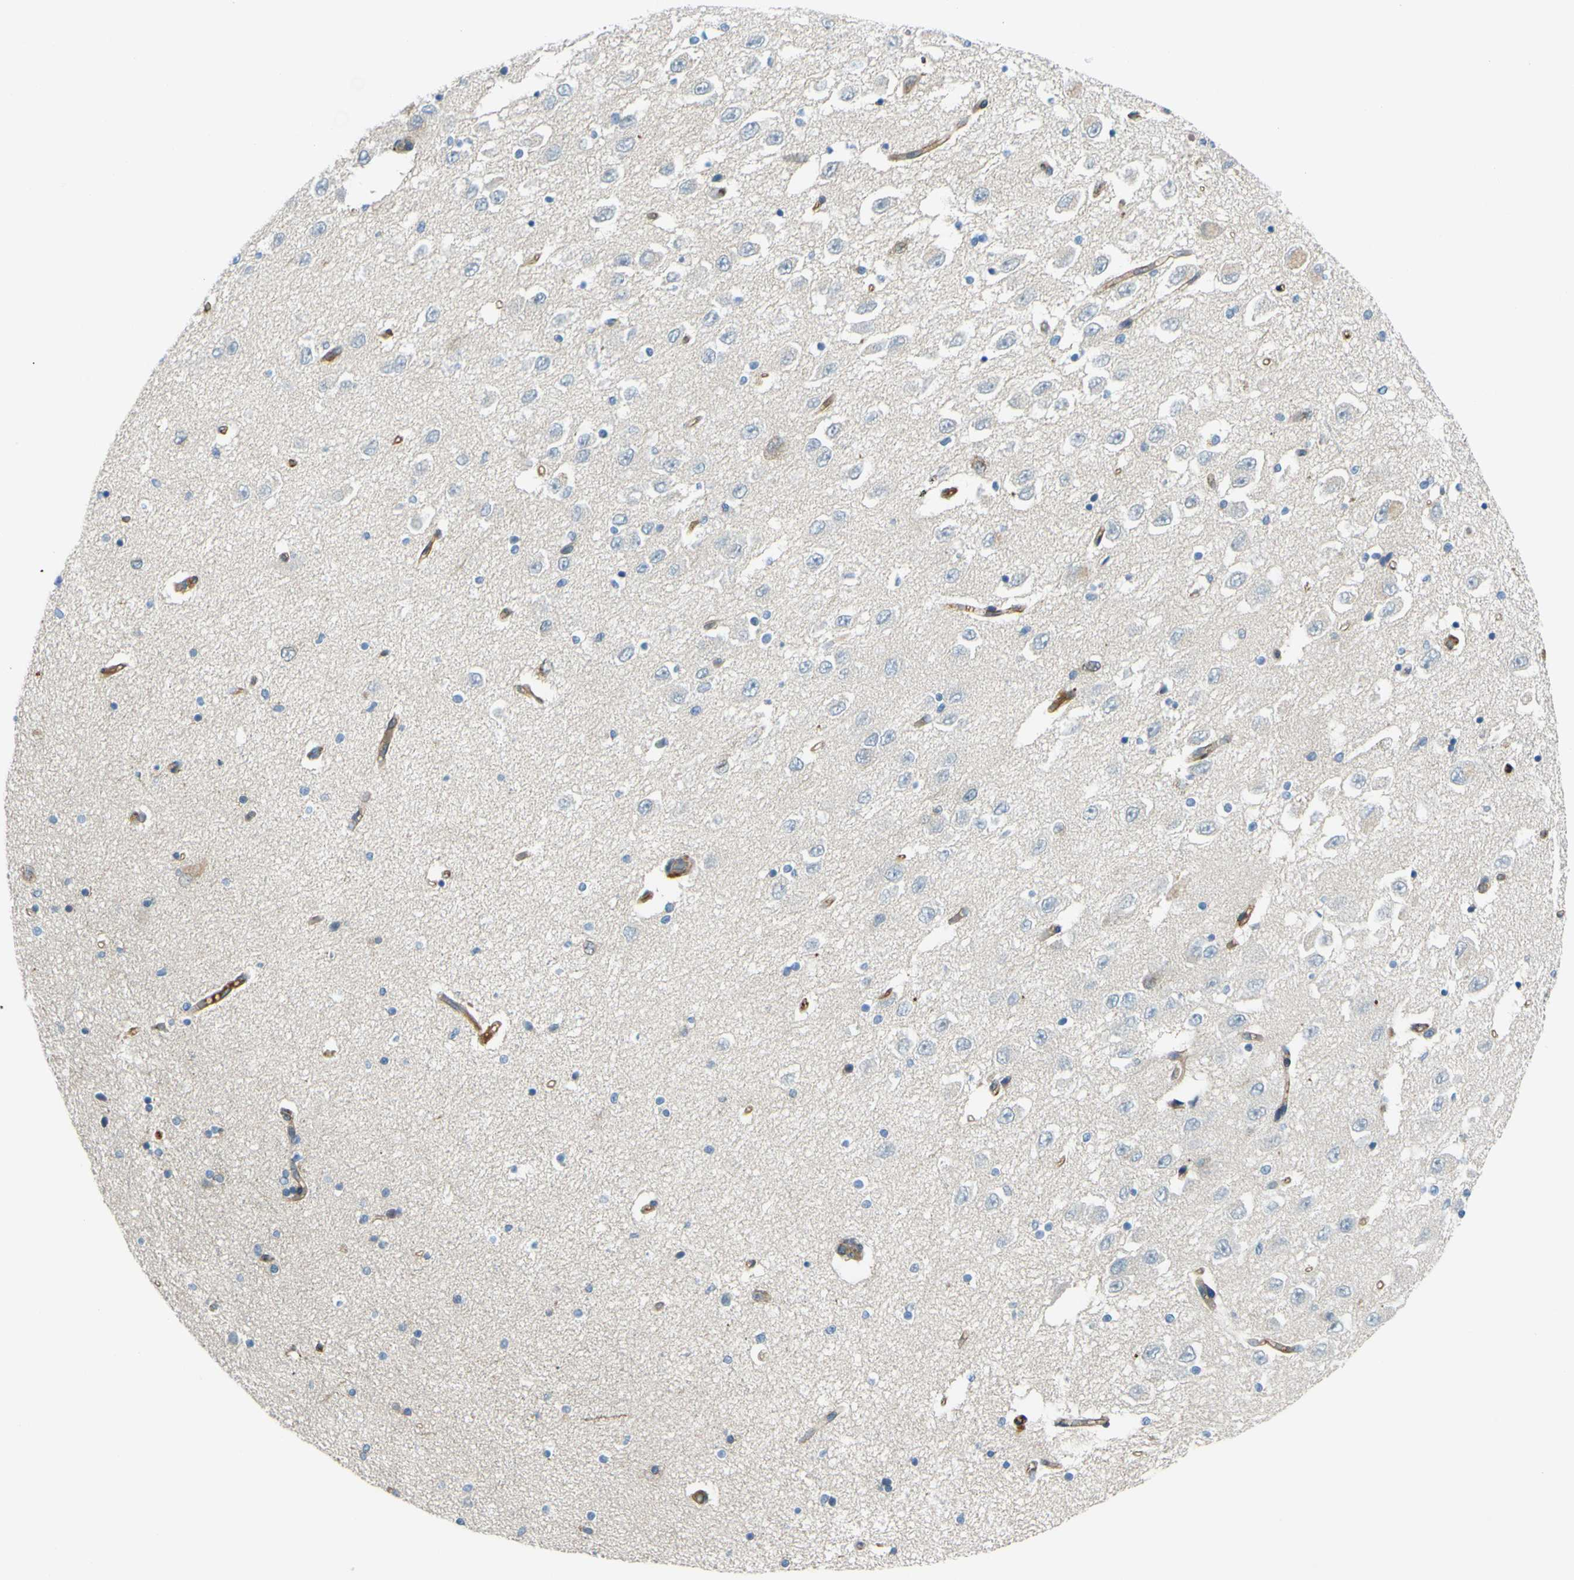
{"staining": {"intensity": "weak", "quantity": "<25%", "location": "cytoplasmic/membranous"}, "tissue": "hippocampus", "cell_type": "Glial cells", "image_type": "normal", "snomed": [{"axis": "morphology", "description": "Normal tissue, NOS"}, {"axis": "topography", "description": "Hippocampus"}], "caption": "This is an immunohistochemistry photomicrograph of unremarkable human hippocampus. There is no positivity in glial cells.", "gene": "ARHGAP1", "patient": {"sex": "female", "age": 54}}